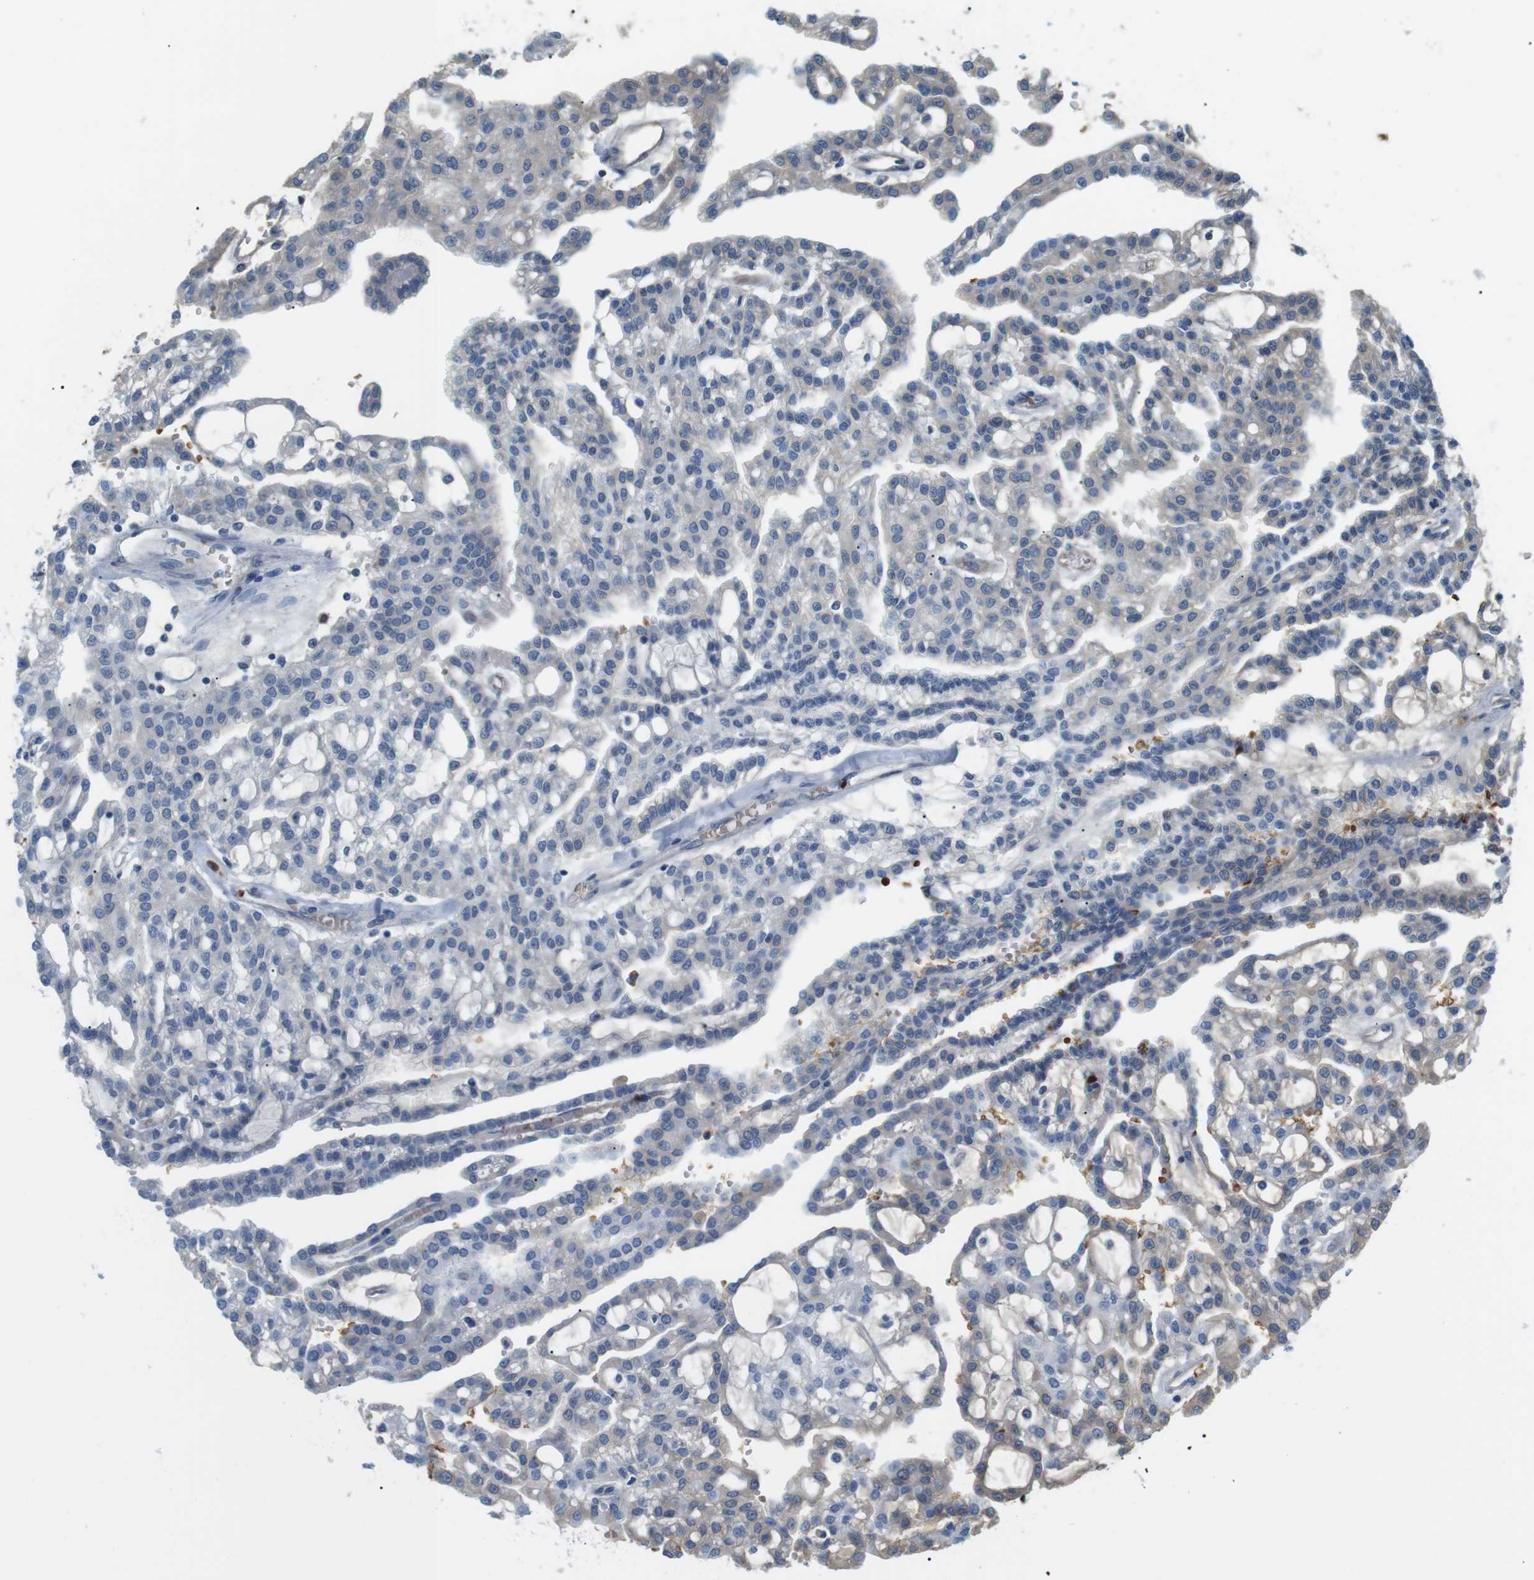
{"staining": {"intensity": "negative", "quantity": "none", "location": "none"}, "tissue": "renal cancer", "cell_type": "Tumor cells", "image_type": "cancer", "snomed": [{"axis": "morphology", "description": "Adenocarcinoma, NOS"}, {"axis": "topography", "description": "Kidney"}], "caption": "A micrograph of human adenocarcinoma (renal) is negative for staining in tumor cells.", "gene": "ADCY10", "patient": {"sex": "male", "age": 63}}